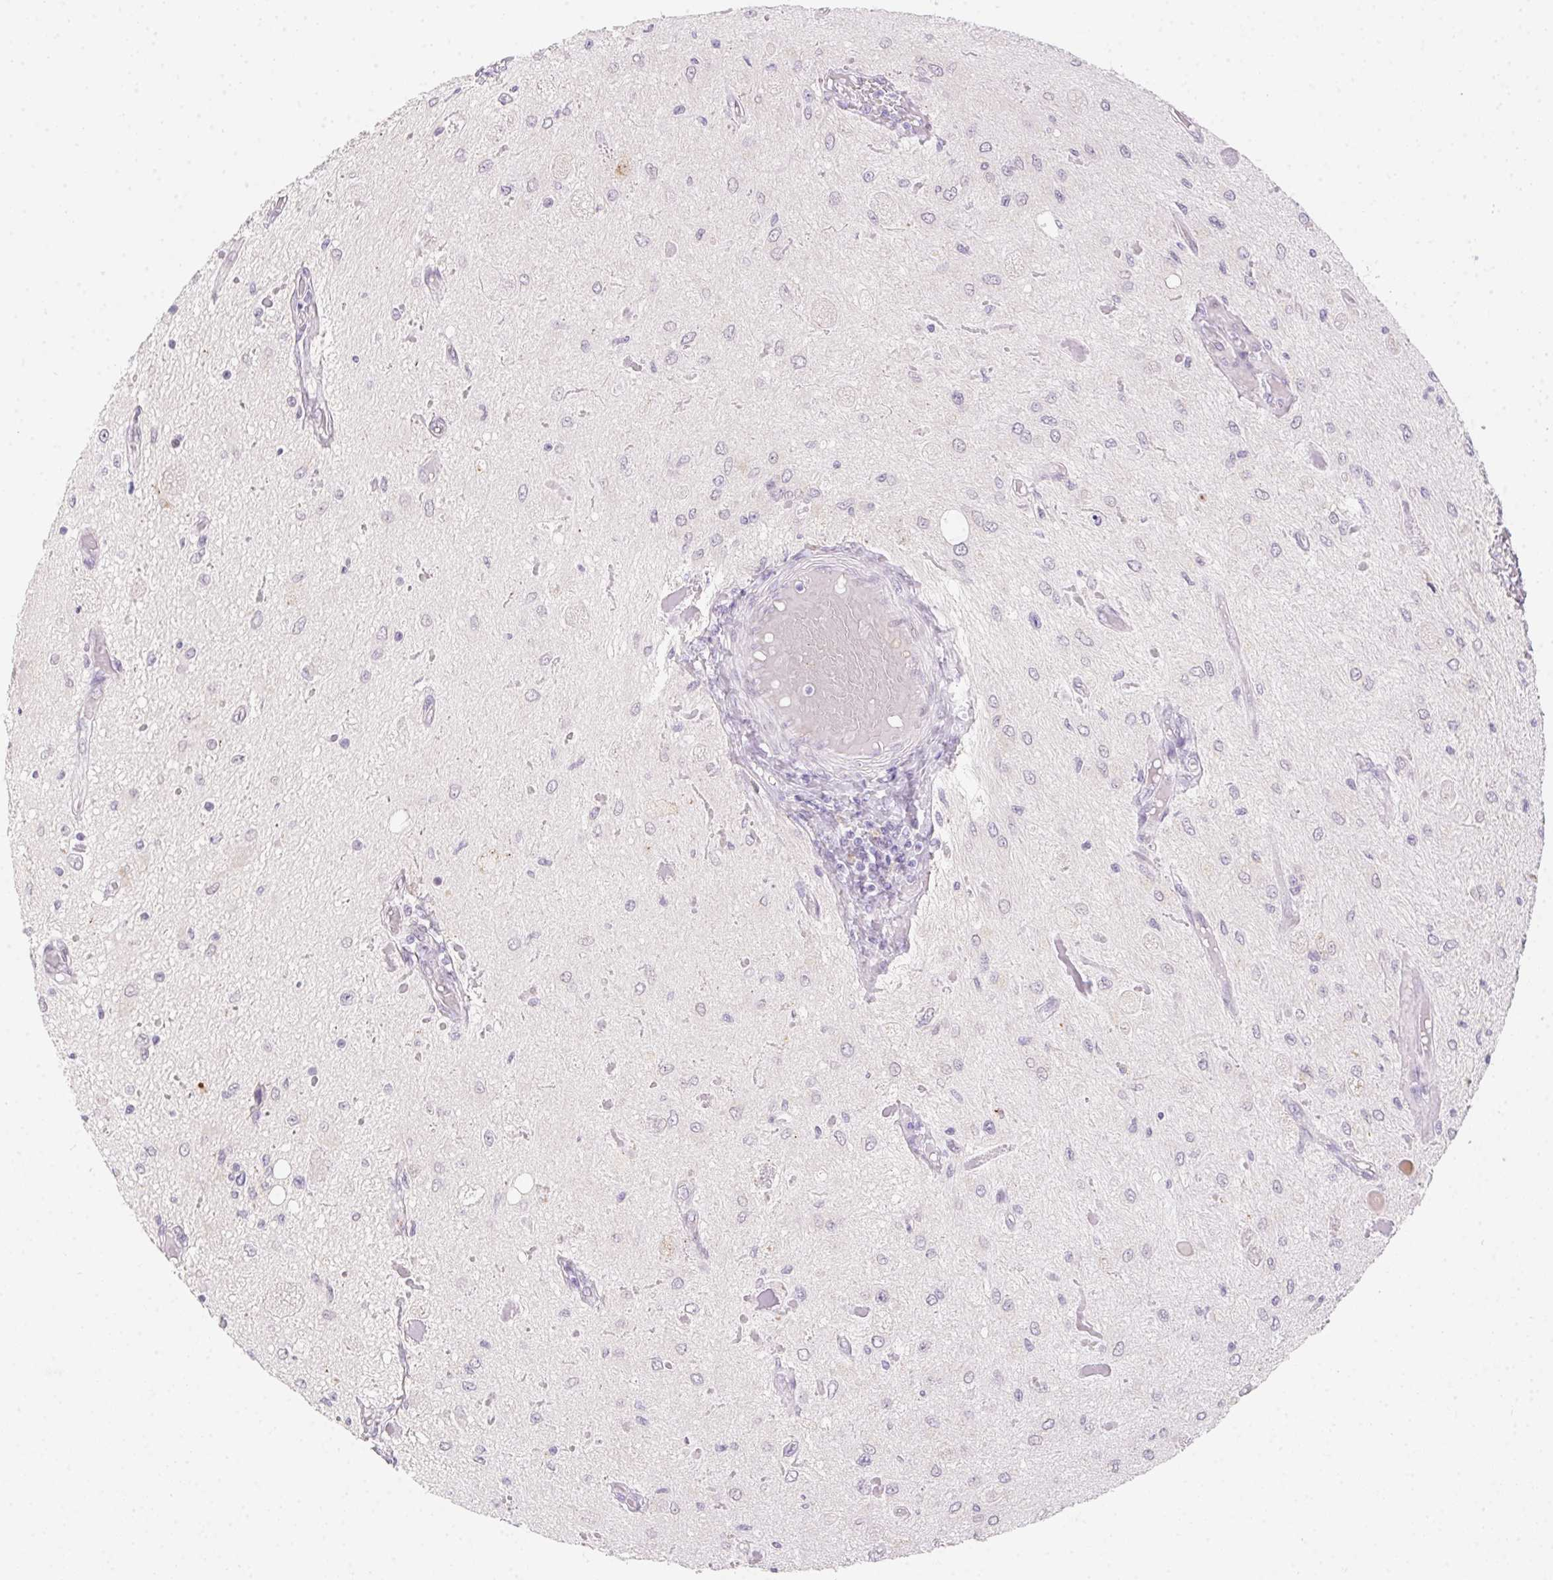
{"staining": {"intensity": "negative", "quantity": "none", "location": "none"}, "tissue": "glioma", "cell_type": "Tumor cells", "image_type": "cancer", "snomed": [{"axis": "morphology", "description": "Glioma, malignant, Low grade"}, {"axis": "topography", "description": "Cerebellum"}], "caption": "Histopathology image shows no protein expression in tumor cells of low-grade glioma (malignant) tissue. (DAB (3,3'-diaminobenzidine) IHC, high magnification).", "gene": "MORC1", "patient": {"sex": "female", "age": 14}}